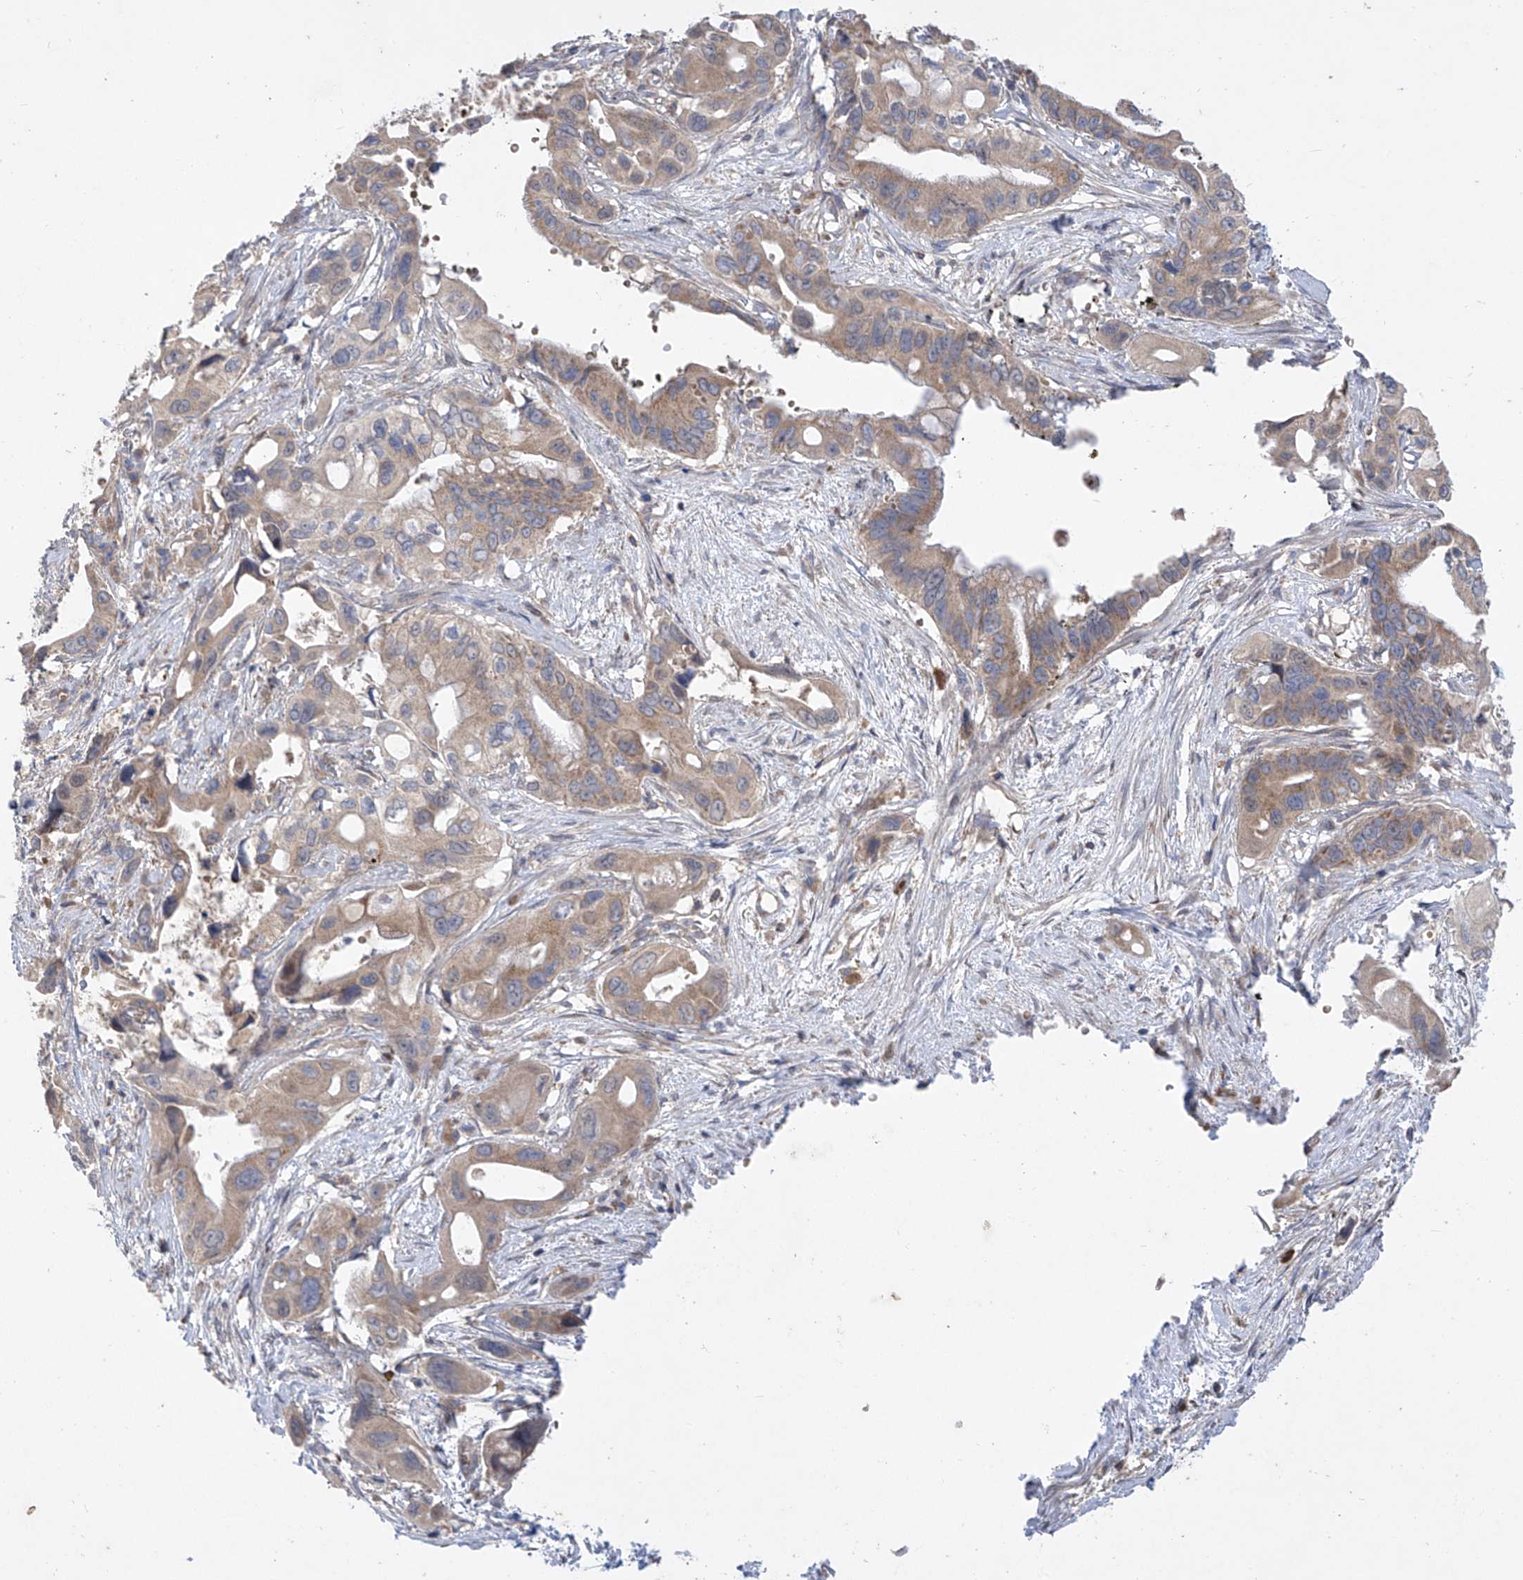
{"staining": {"intensity": "weak", "quantity": ">75%", "location": "cytoplasmic/membranous"}, "tissue": "pancreatic cancer", "cell_type": "Tumor cells", "image_type": "cancer", "snomed": [{"axis": "morphology", "description": "Adenocarcinoma, NOS"}, {"axis": "topography", "description": "Pancreas"}], "caption": "Tumor cells show low levels of weak cytoplasmic/membranous expression in about >75% of cells in human adenocarcinoma (pancreatic).", "gene": "COQ3", "patient": {"sex": "male", "age": 66}}